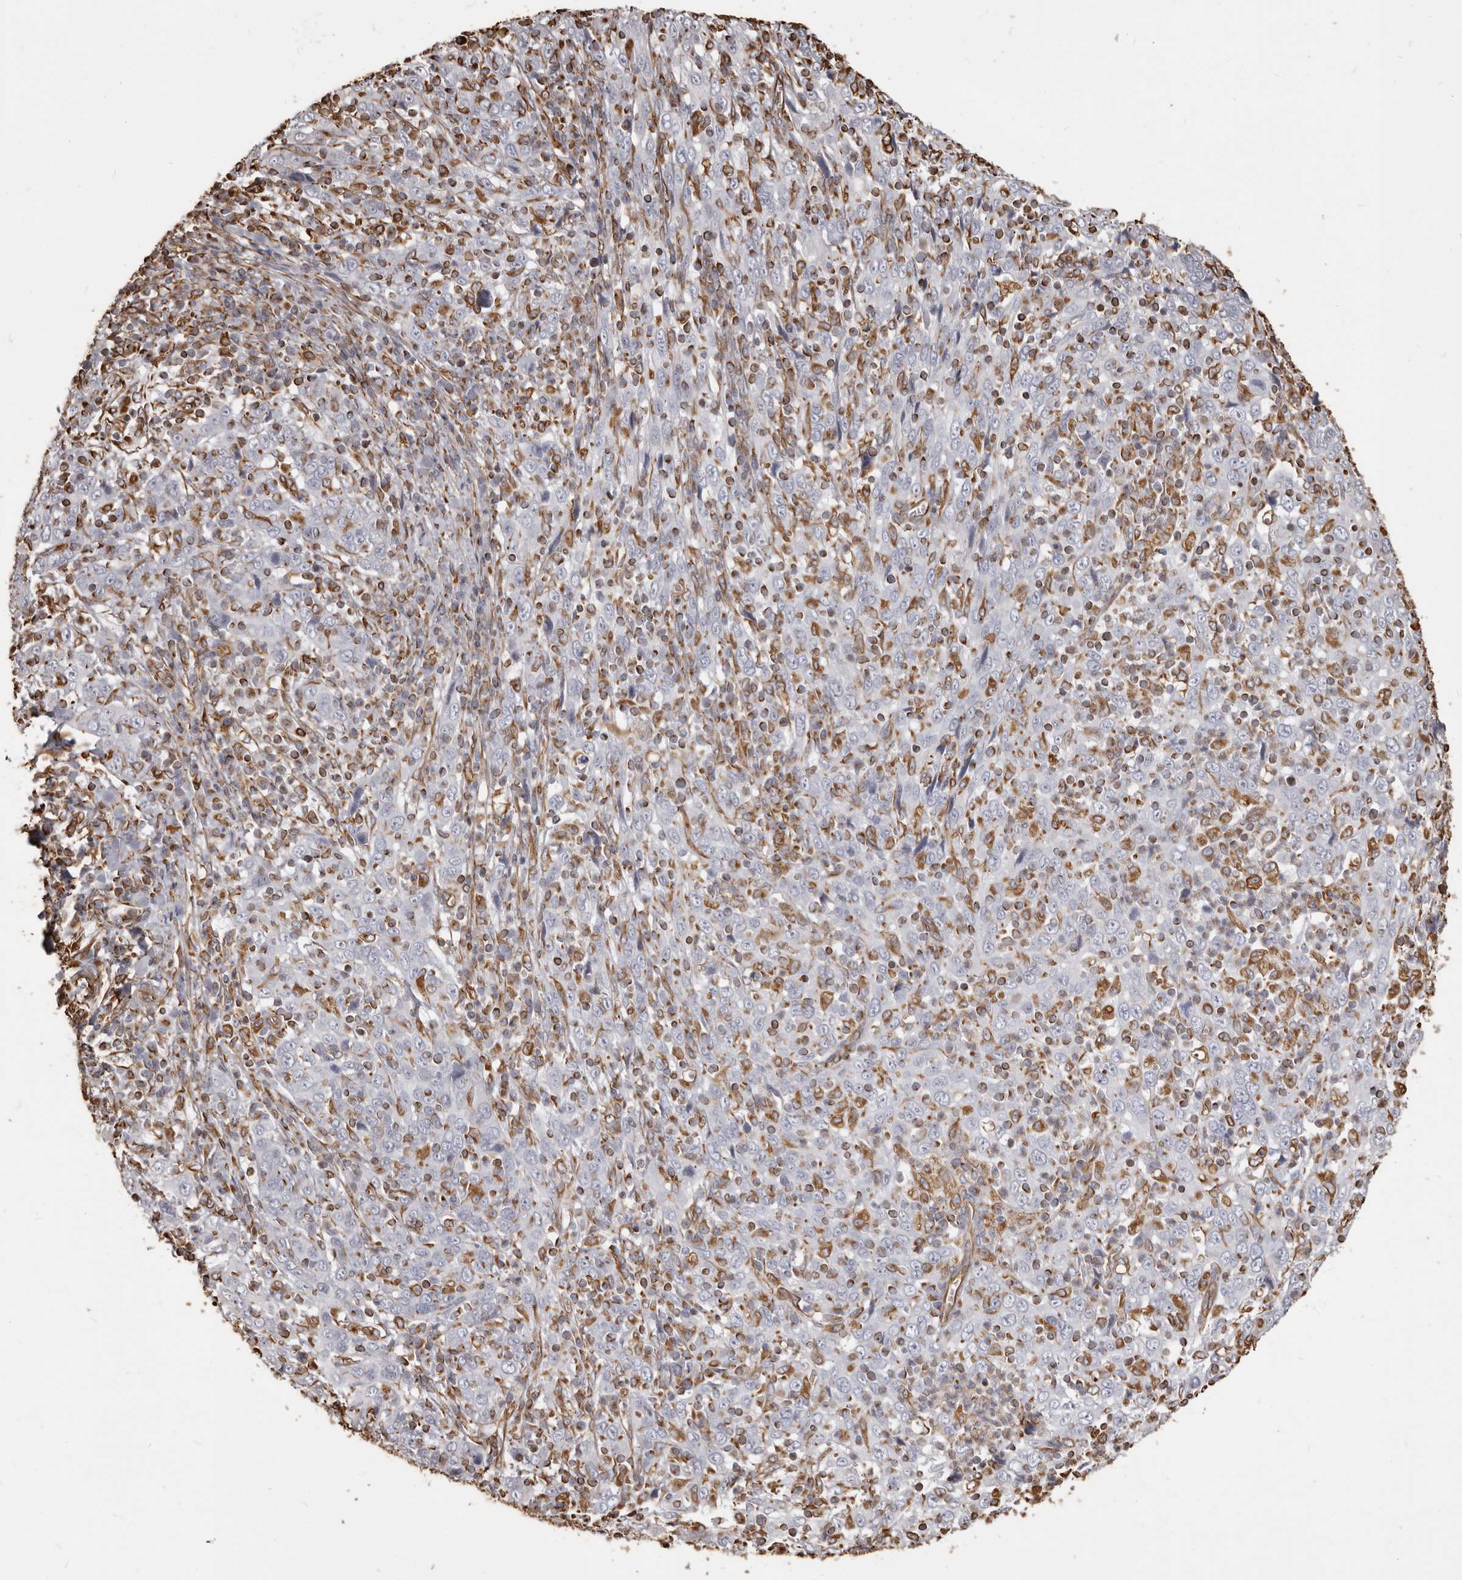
{"staining": {"intensity": "negative", "quantity": "none", "location": "none"}, "tissue": "cervical cancer", "cell_type": "Tumor cells", "image_type": "cancer", "snomed": [{"axis": "morphology", "description": "Squamous cell carcinoma, NOS"}, {"axis": "topography", "description": "Cervix"}], "caption": "This is an immunohistochemistry micrograph of human cervical squamous cell carcinoma. There is no positivity in tumor cells.", "gene": "MTURN", "patient": {"sex": "female", "age": 46}}